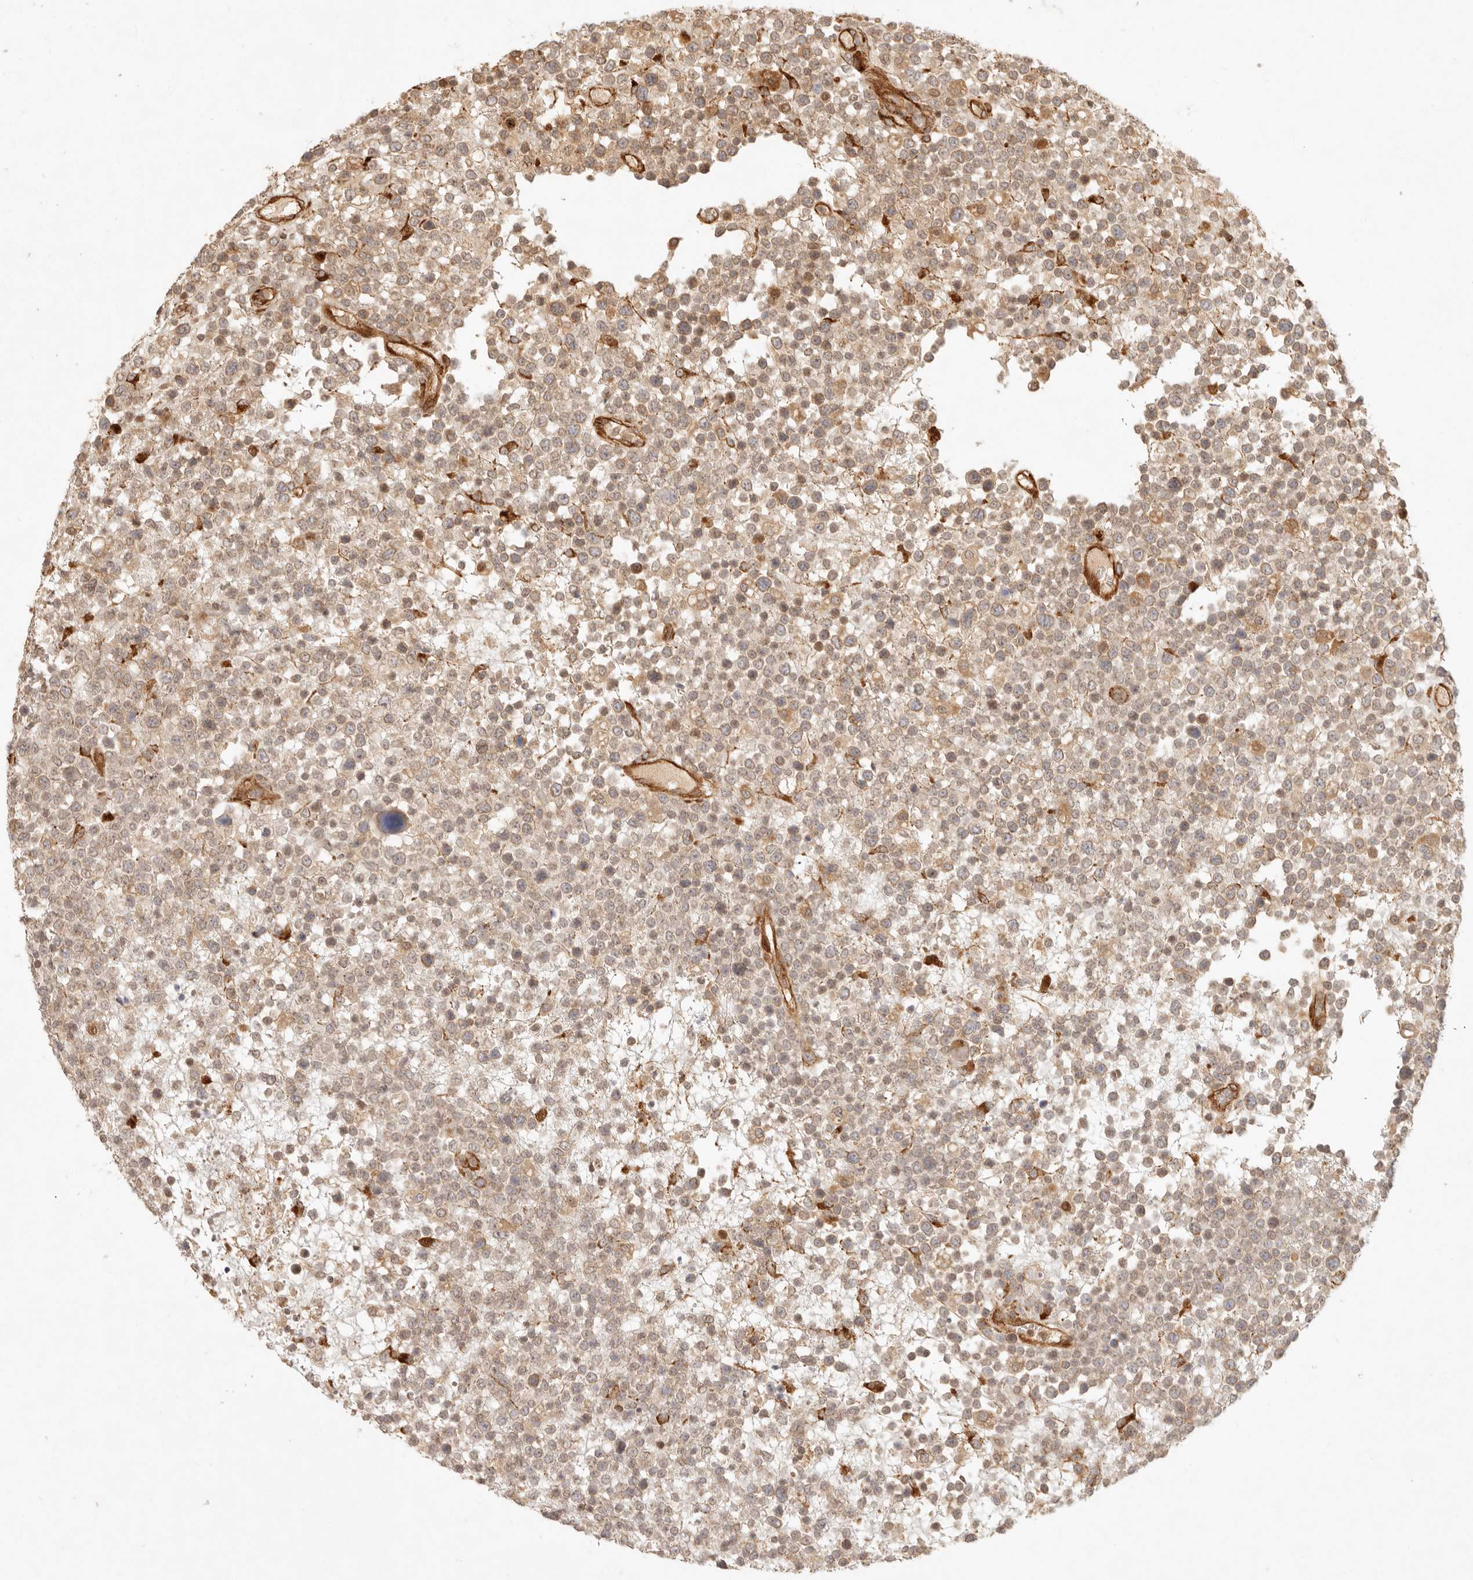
{"staining": {"intensity": "moderate", "quantity": "<25%", "location": "cytoplasmic/membranous"}, "tissue": "lymphoma", "cell_type": "Tumor cells", "image_type": "cancer", "snomed": [{"axis": "morphology", "description": "Malignant lymphoma, non-Hodgkin's type, High grade"}, {"axis": "topography", "description": "Colon"}], "caption": "Brown immunohistochemical staining in human high-grade malignant lymphoma, non-Hodgkin's type shows moderate cytoplasmic/membranous staining in approximately <25% of tumor cells.", "gene": "KLHL38", "patient": {"sex": "female", "age": 53}}